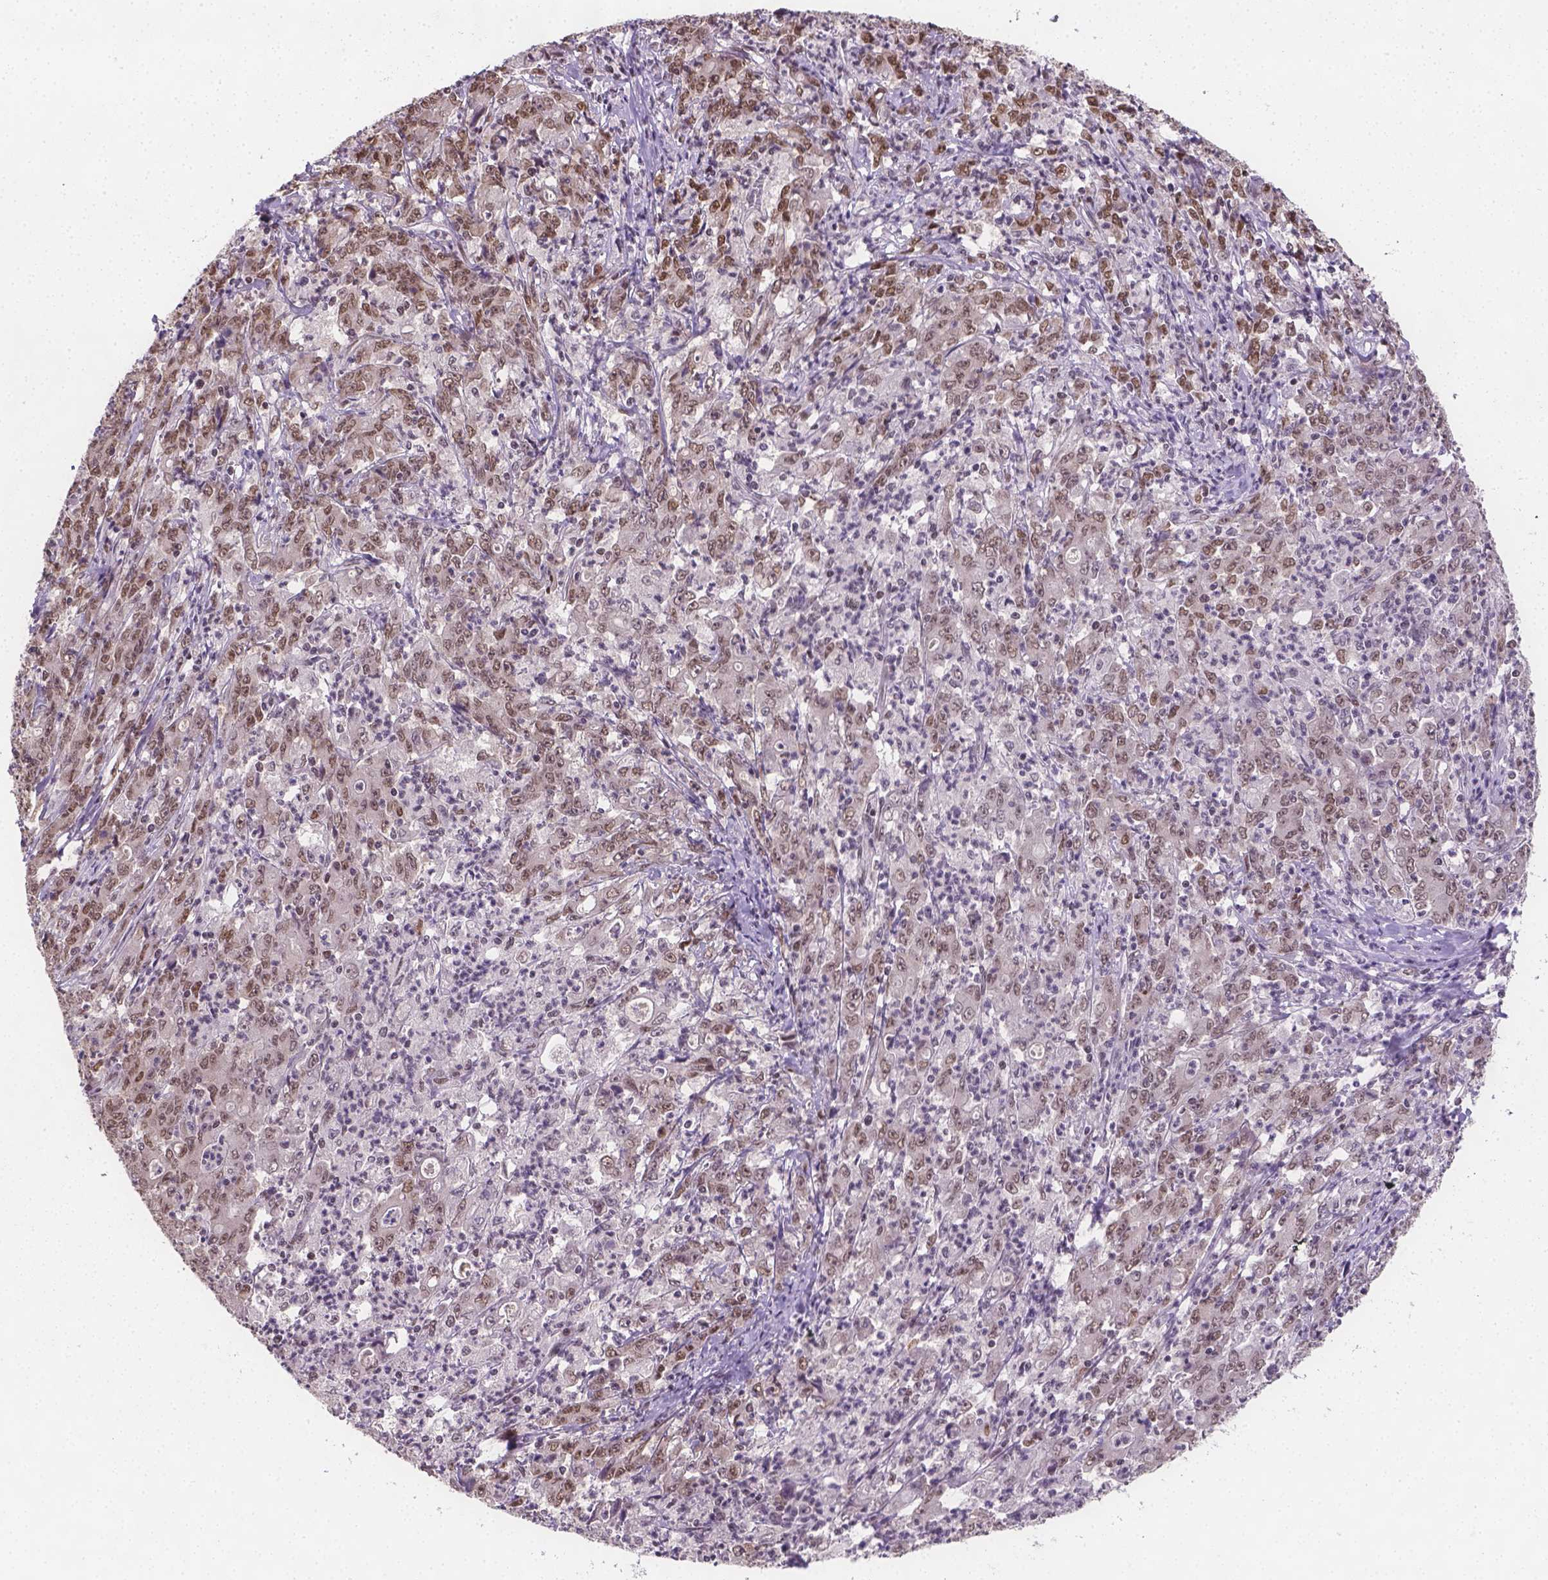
{"staining": {"intensity": "moderate", "quantity": ">75%", "location": "nuclear"}, "tissue": "stomach cancer", "cell_type": "Tumor cells", "image_type": "cancer", "snomed": [{"axis": "morphology", "description": "Adenocarcinoma, NOS"}, {"axis": "topography", "description": "Stomach, lower"}], "caption": "Immunohistochemical staining of stomach cancer (adenocarcinoma) demonstrates medium levels of moderate nuclear protein staining in approximately >75% of tumor cells.", "gene": "FANCE", "patient": {"sex": "female", "age": 71}}